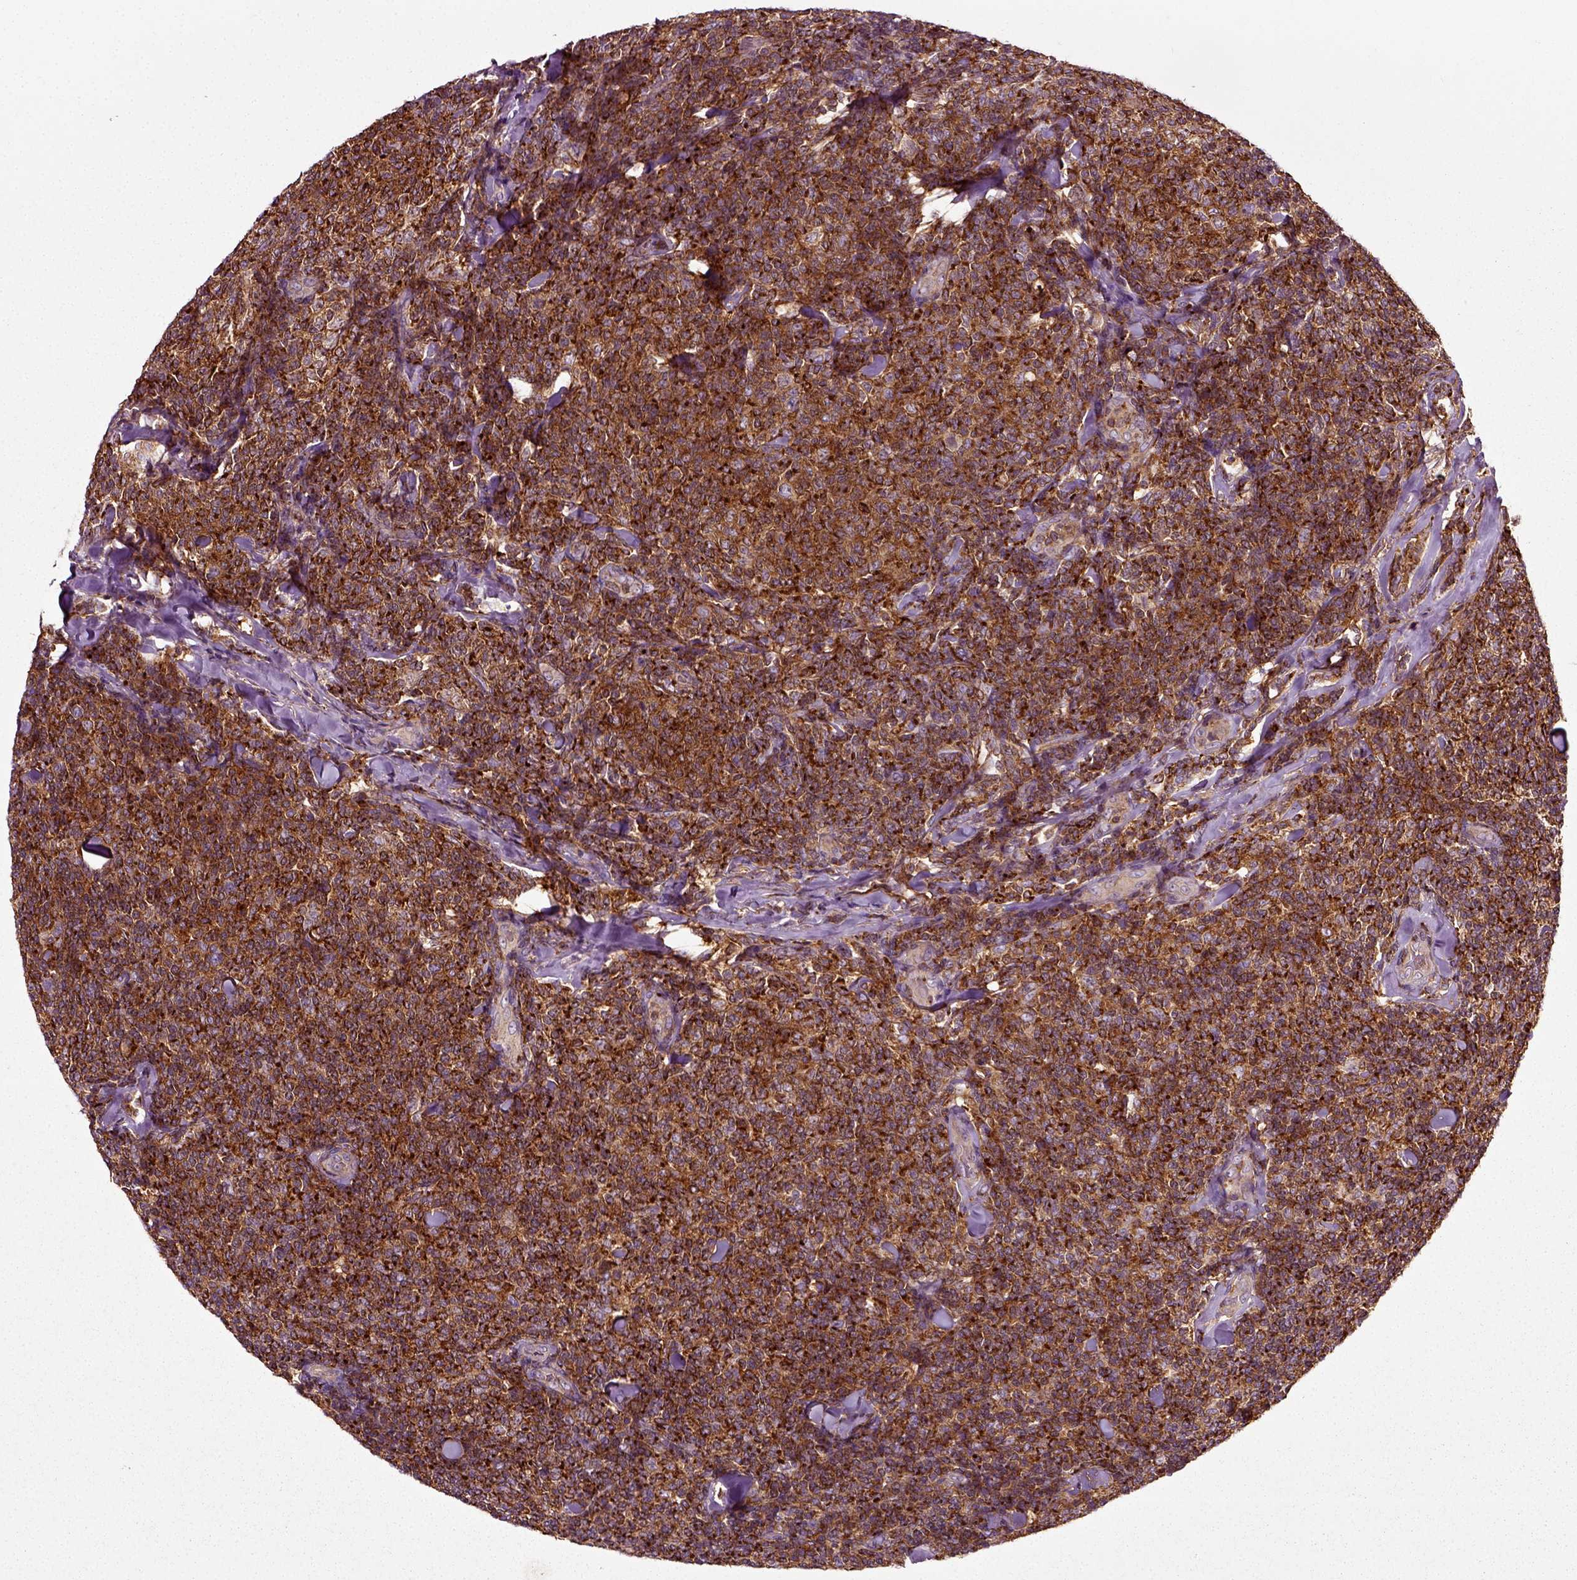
{"staining": {"intensity": "strong", "quantity": ">75%", "location": "cytoplasmic/membranous"}, "tissue": "lymphoma", "cell_type": "Tumor cells", "image_type": "cancer", "snomed": [{"axis": "morphology", "description": "Malignant lymphoma, non-Hodgkin's type, Low grade"}, {"axis": "topography", "description": "Lymph node"}], "caption": "Brown immunohistochemical staining in human low-grade malignant lymphoma, non-Hodgkin's type reveals strong cytoplasmic/membranous staining in about >75% of tumor cells. The protein of interest is stained brown, and the nuclei are stained in blue (DAB IHC with brightfield microscopy, high magnification).", "gene": "RHOF", "patient": {"sex": "female", "age": 56}}